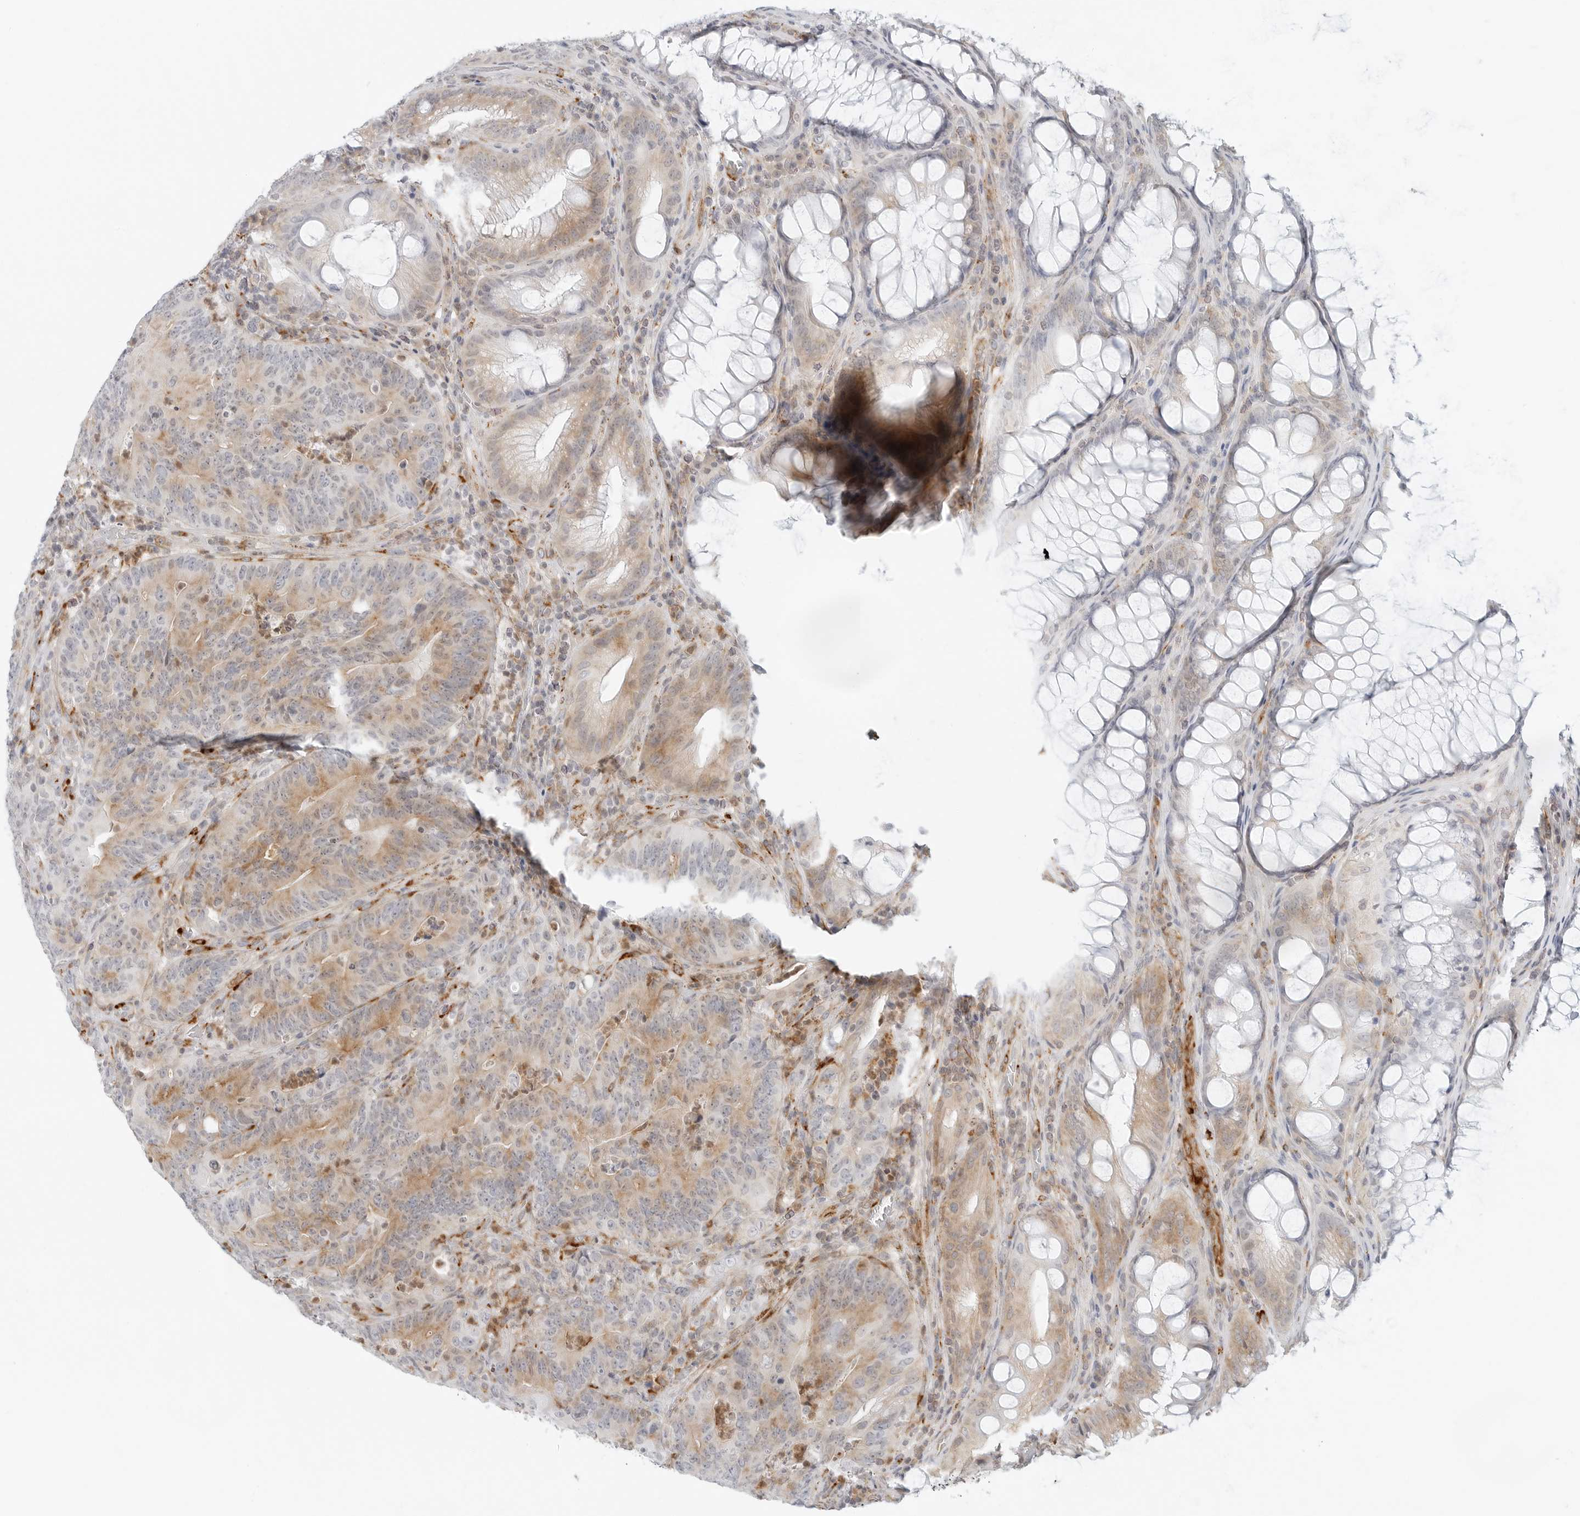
{"staining": {"intensity": "strong", "quantity": "25%-75%", "location": "cytoplasmic/membranous"}, "tissue": "colorectal cancer", "cell_type": "Tumor cells", "image_type": "cancer", "snomed": [{"axis": "morphology", "description": "Normal tissue, NOS"}, {"axis": "topography", "description": "Colon"}], "caption": "DAB immunohistochemical staining of human colorectal cancer exhibits strong cytoplasmic/membranous protein expression in approximately 25%-75% of tumor cells. (DAB (3,3'-diaminobenzidine) IHC, brown staining for protein, blue staining for nuclei).", "gene": "C1QTNF1", "patient": {"sex": "female", "age": 82}}